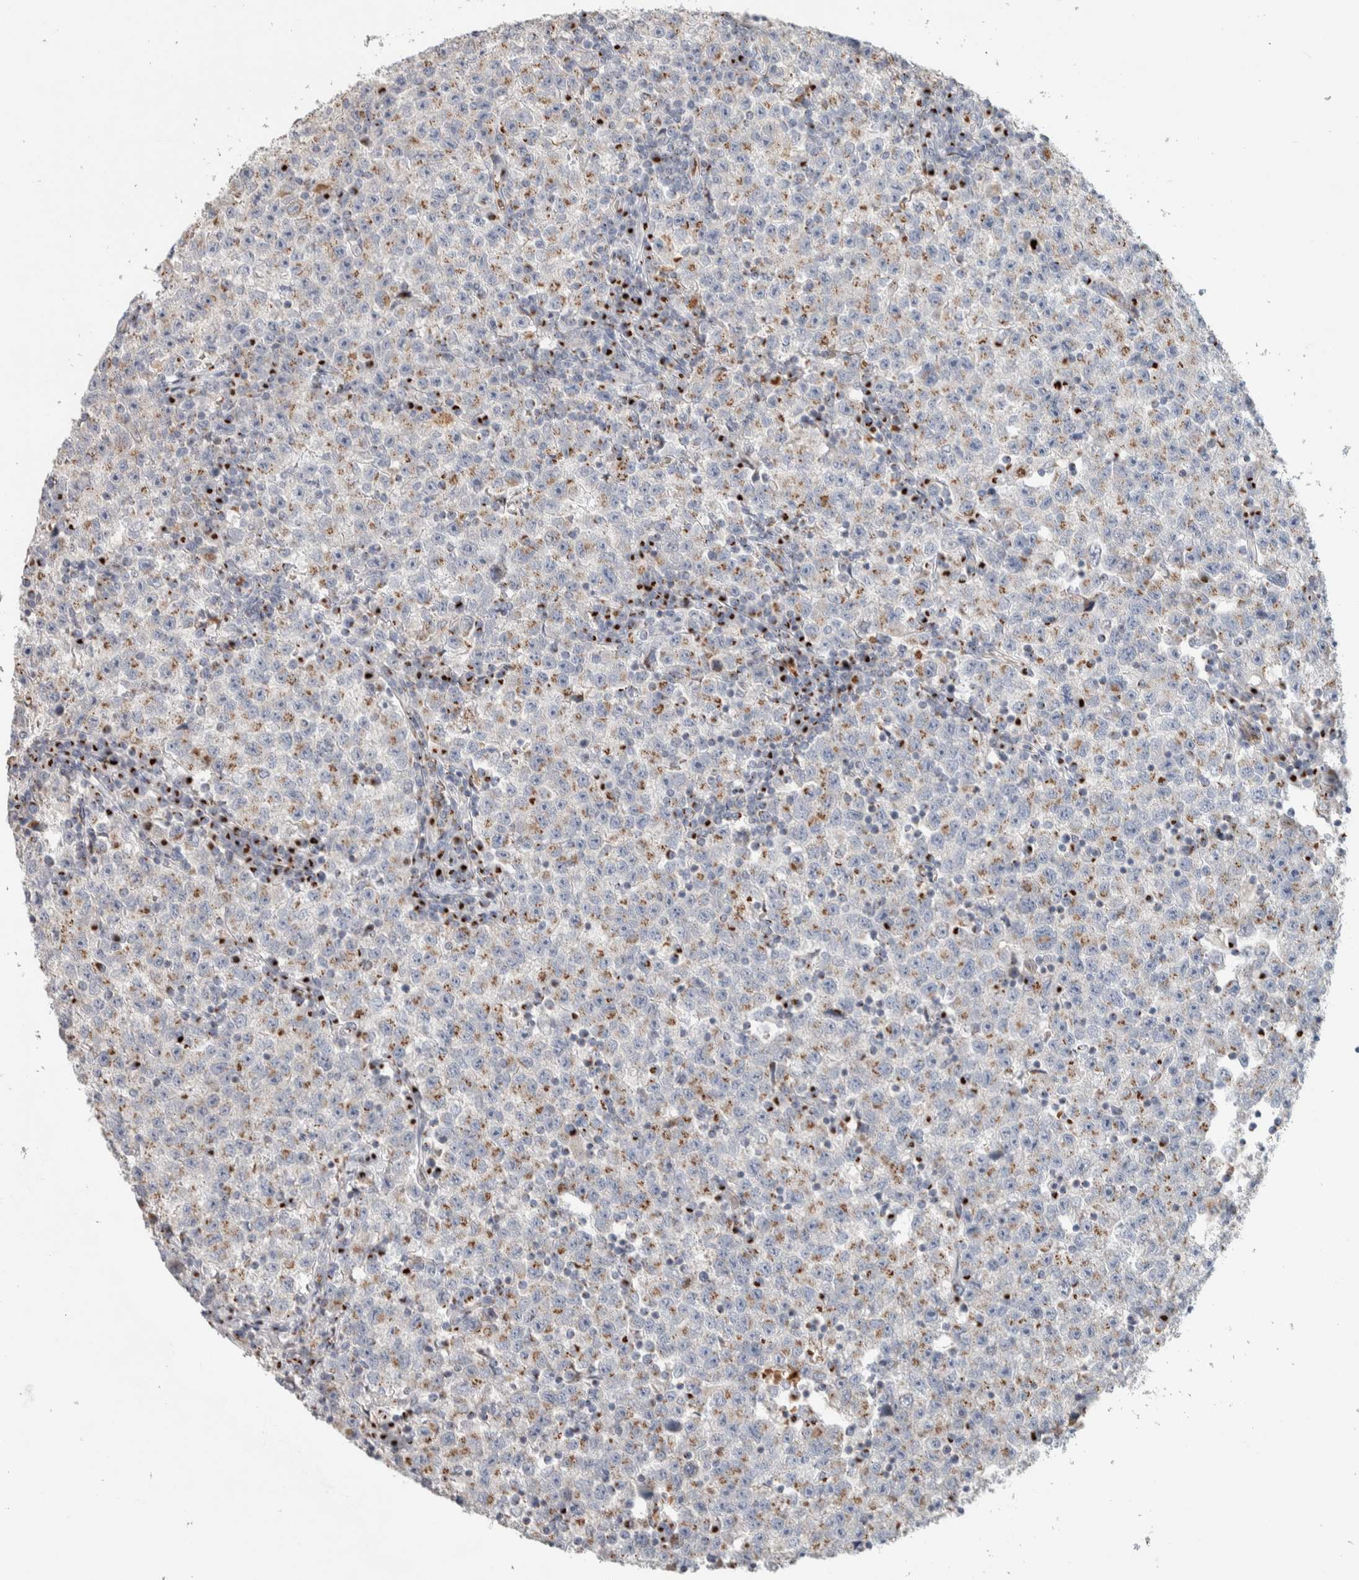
{"staining": {"intensity": "moderate", "quantity": "25%-75%", "location": "cytoplasmic/membranous"}, "tissue": "testis cancer", "cell_type": "Tumor cells", "image_type": "cancer", "snomed": [{"axis": "morphology", "description": "Seminoma, NOS"}, {"axis": "topography", "description": "Testis"}], "caption": "DAB immunohistochemical staining of human testis cancer shows moderate cytoplasmic/membranous protein expression in approximately 25%-75% of tumor cells. The staining was performed using DAB, with brown indicating positive protein expression. Nuclei are stained blue with hematoxylin.", "gene": "SLC38A10", "patient": {"sex": "male", "age": 22}}